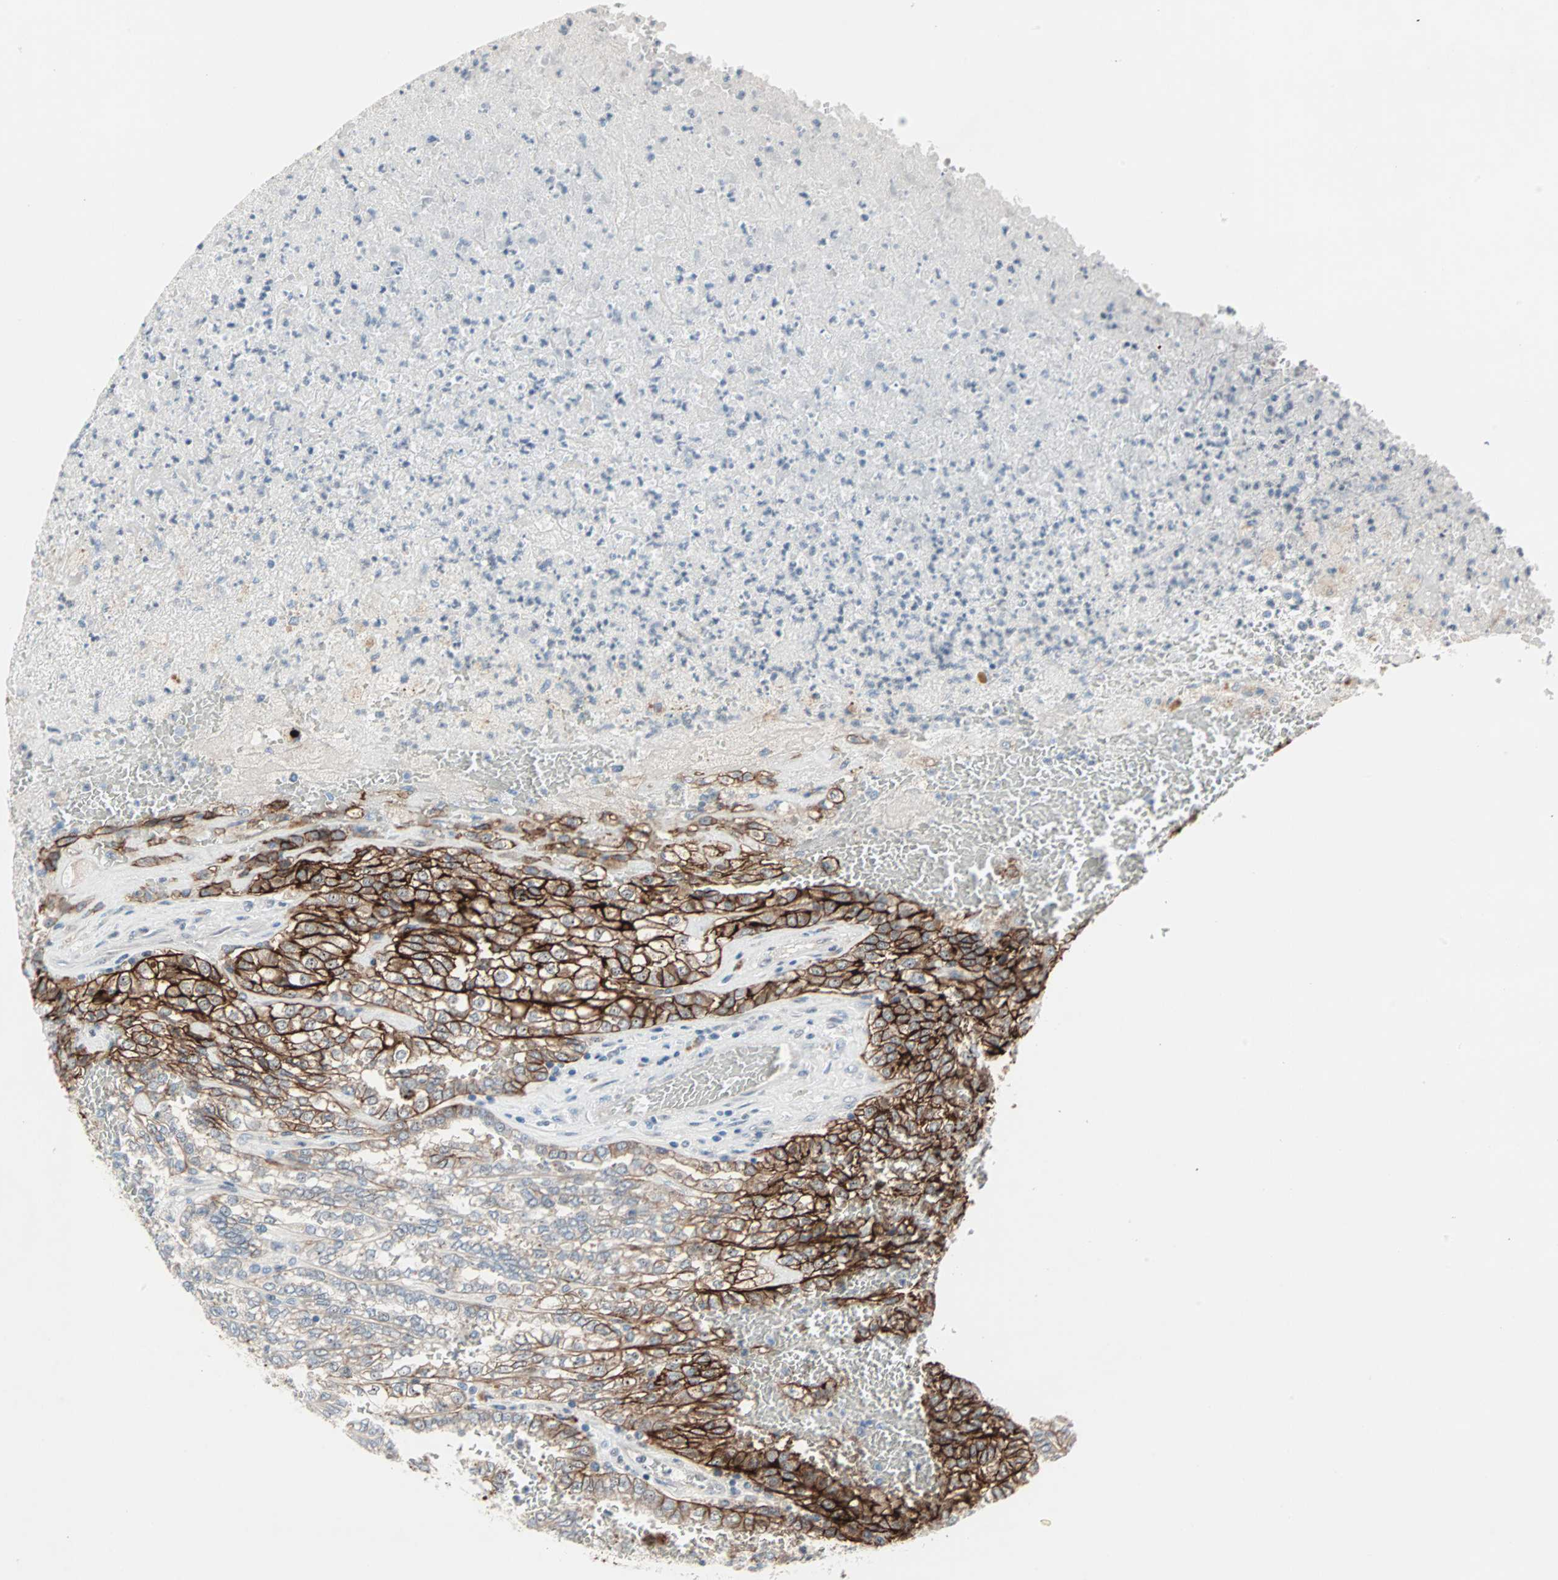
{"staining": {"intensity": "strong", "quantity": "25%-75%", "location": "cytoplasmic/membranous"}, "tissue": "renal cancer", "cell_type": "Tumor cells", "image_type": "cancer", "snomed": [{"axis": "morphology", "description": "Inflammation, NOS"}, {"axis": "morphology", "description": "Adenocarcinoma, NOS"}, {"axis": "topography", "description": "Kidney"}], "caption": "Human renal cancer stained for a protein (brown) demonstrates strong cytoplasmic/membranous positive positivity in approximately 25%-75% of tumor cells.", "gene": "CAND2", "patient": {"sex": "male", "age": 68}}